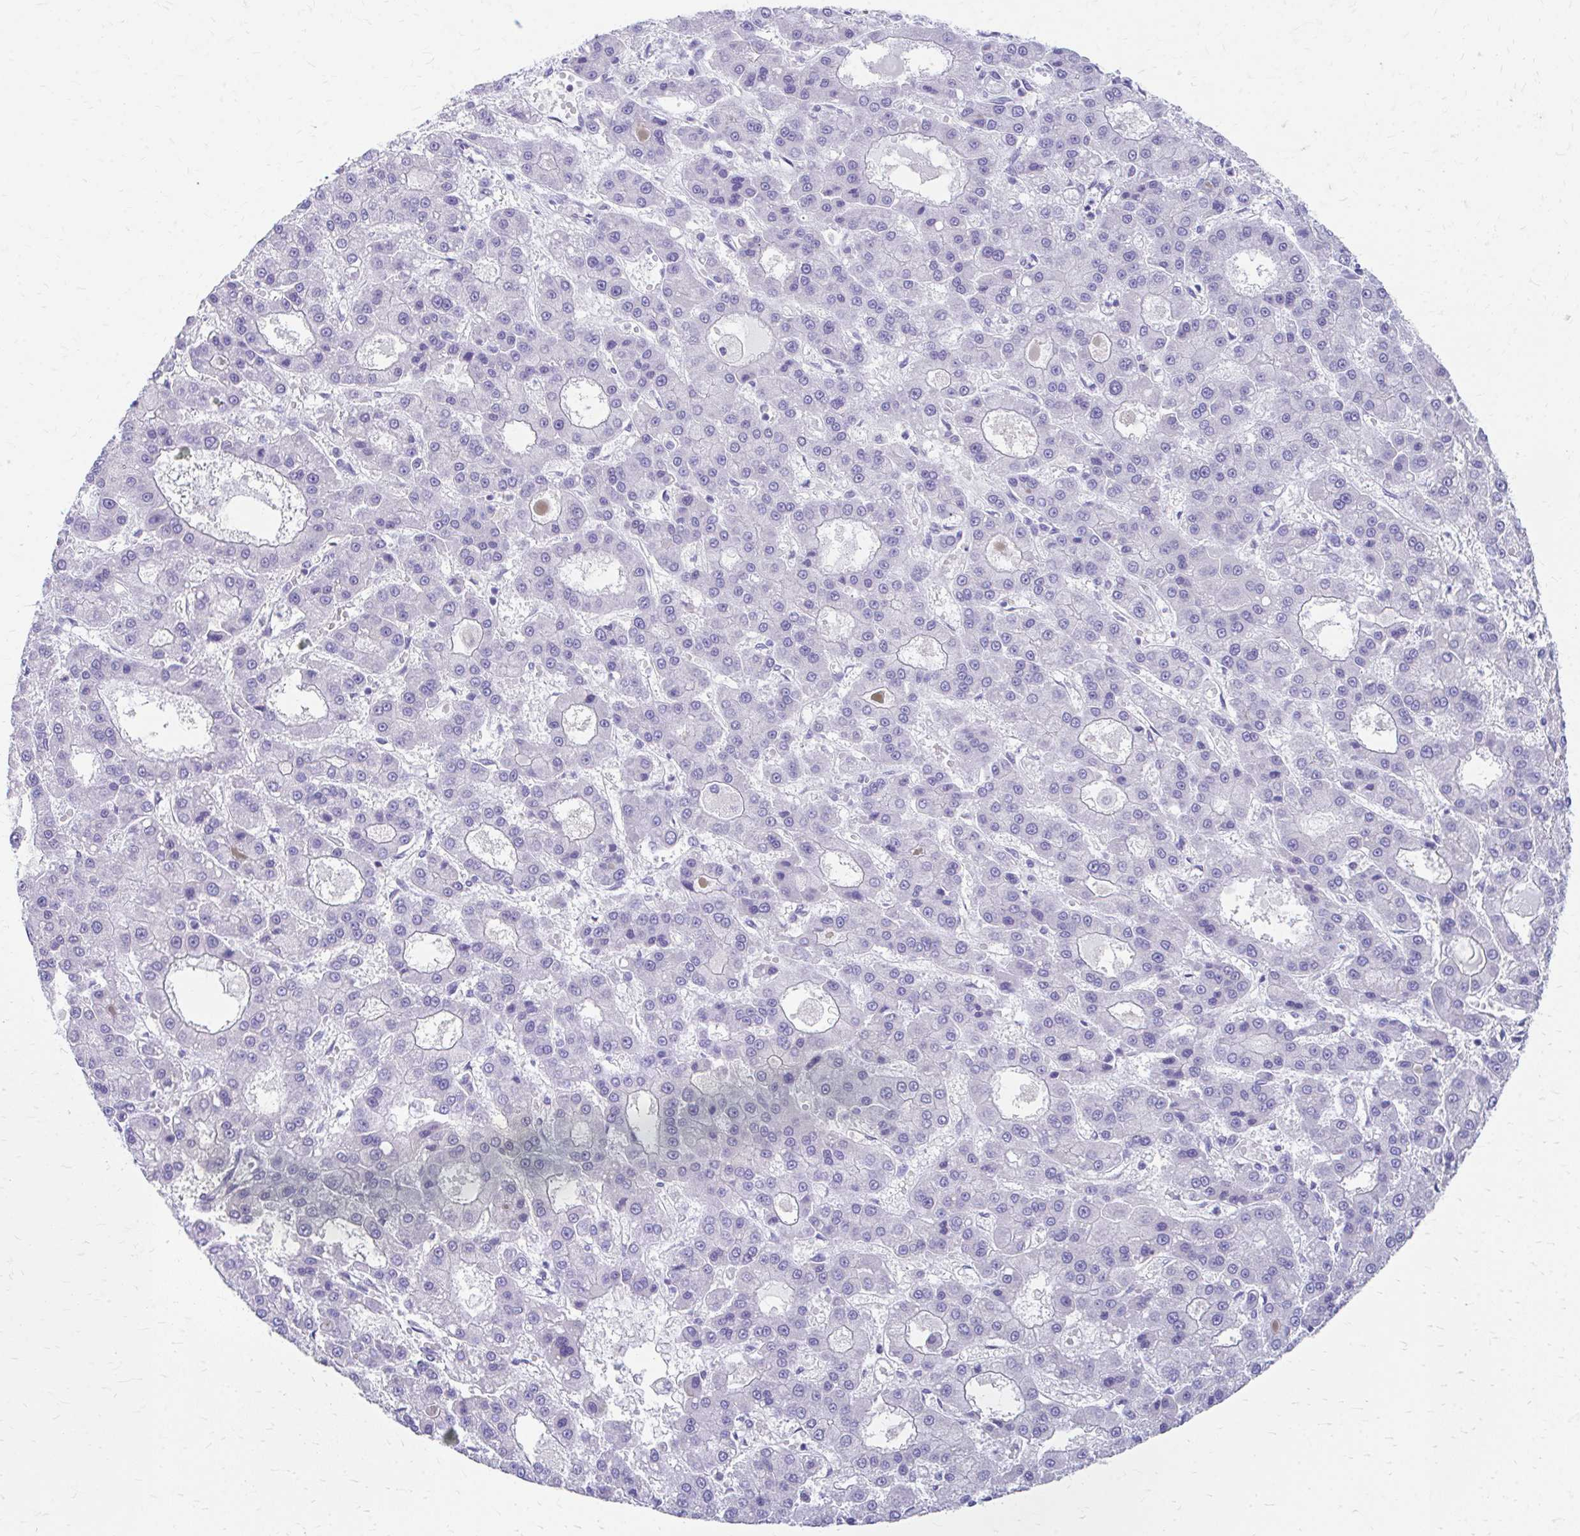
{"staining": {"intensity": "negative", "quantity": "none", "location": "none"}, "tissue": "liver cancer", "cell_type": "Tumor cells", "image_type": "cancer", "snomed": [{"axis": "morphology", "description": "Carcinoma, Hepatocellular, NOS"}, {"axis": "topography", "description": "Liver"}], "caption": "The immunohistochemistry (IHC) micrograph has no significant staining in tumor cells of hepatocellular carcinoma (liver) tissue.", "gene": "KRIT1", "patient": {"sex": "male", "age": 70}}